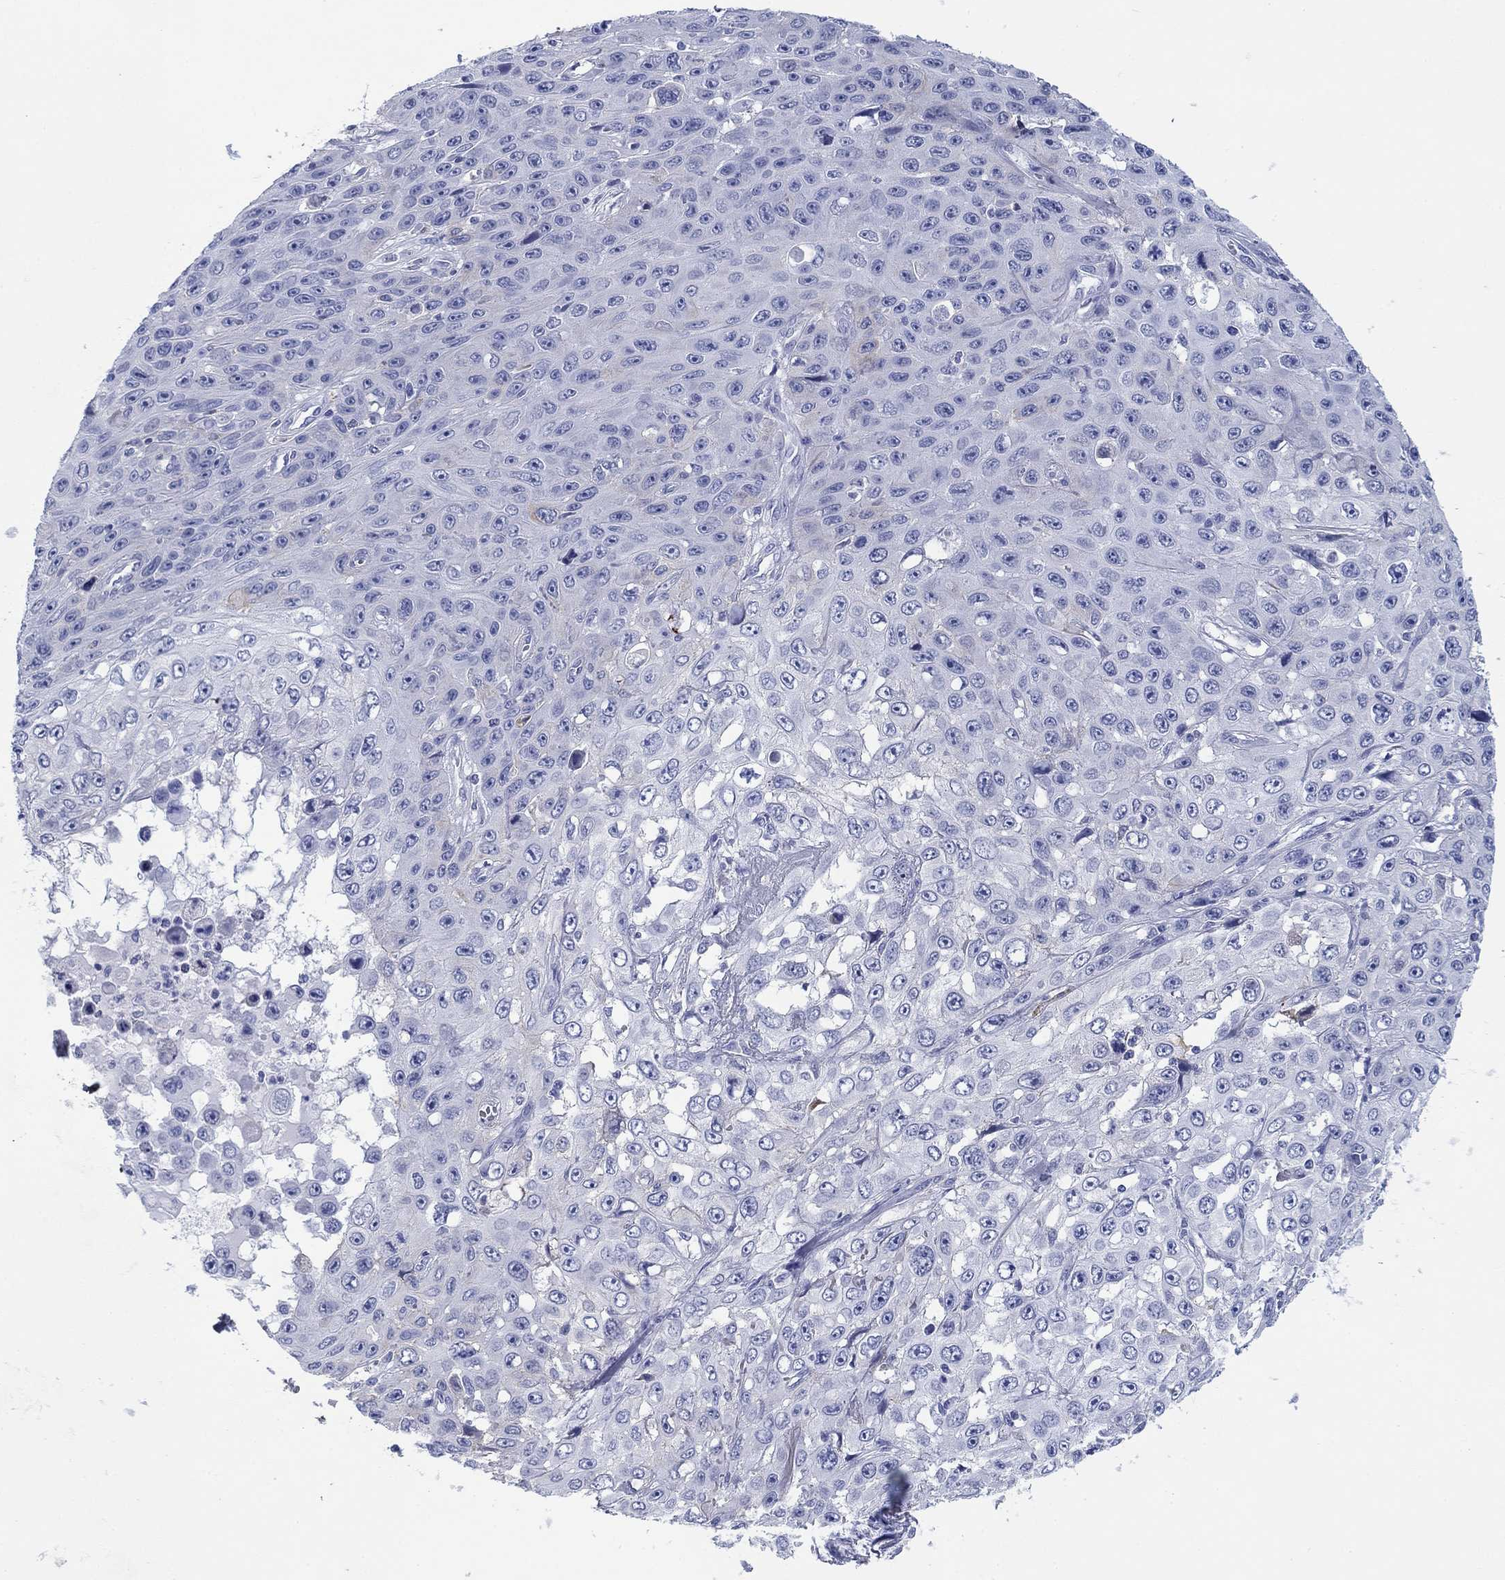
{"staining": {"intensity": "negative", "quantity": "none", "location": "none"}, "tissue": "skin cancer", "cell_type": "Tumor cells", "image_type": "cancer", "snomed": [{"axis": "morphology", "description": "Squamous cell carcinoma, NOS"}, {"axis": "topography", "description": "Skin"}], "caption": "The histopathology image reveals no significant expression in tumor cells of skin squamous cell carcinoma.", "gene": "ATP1B1", "patient": {"sex": "male", "age": 82}}